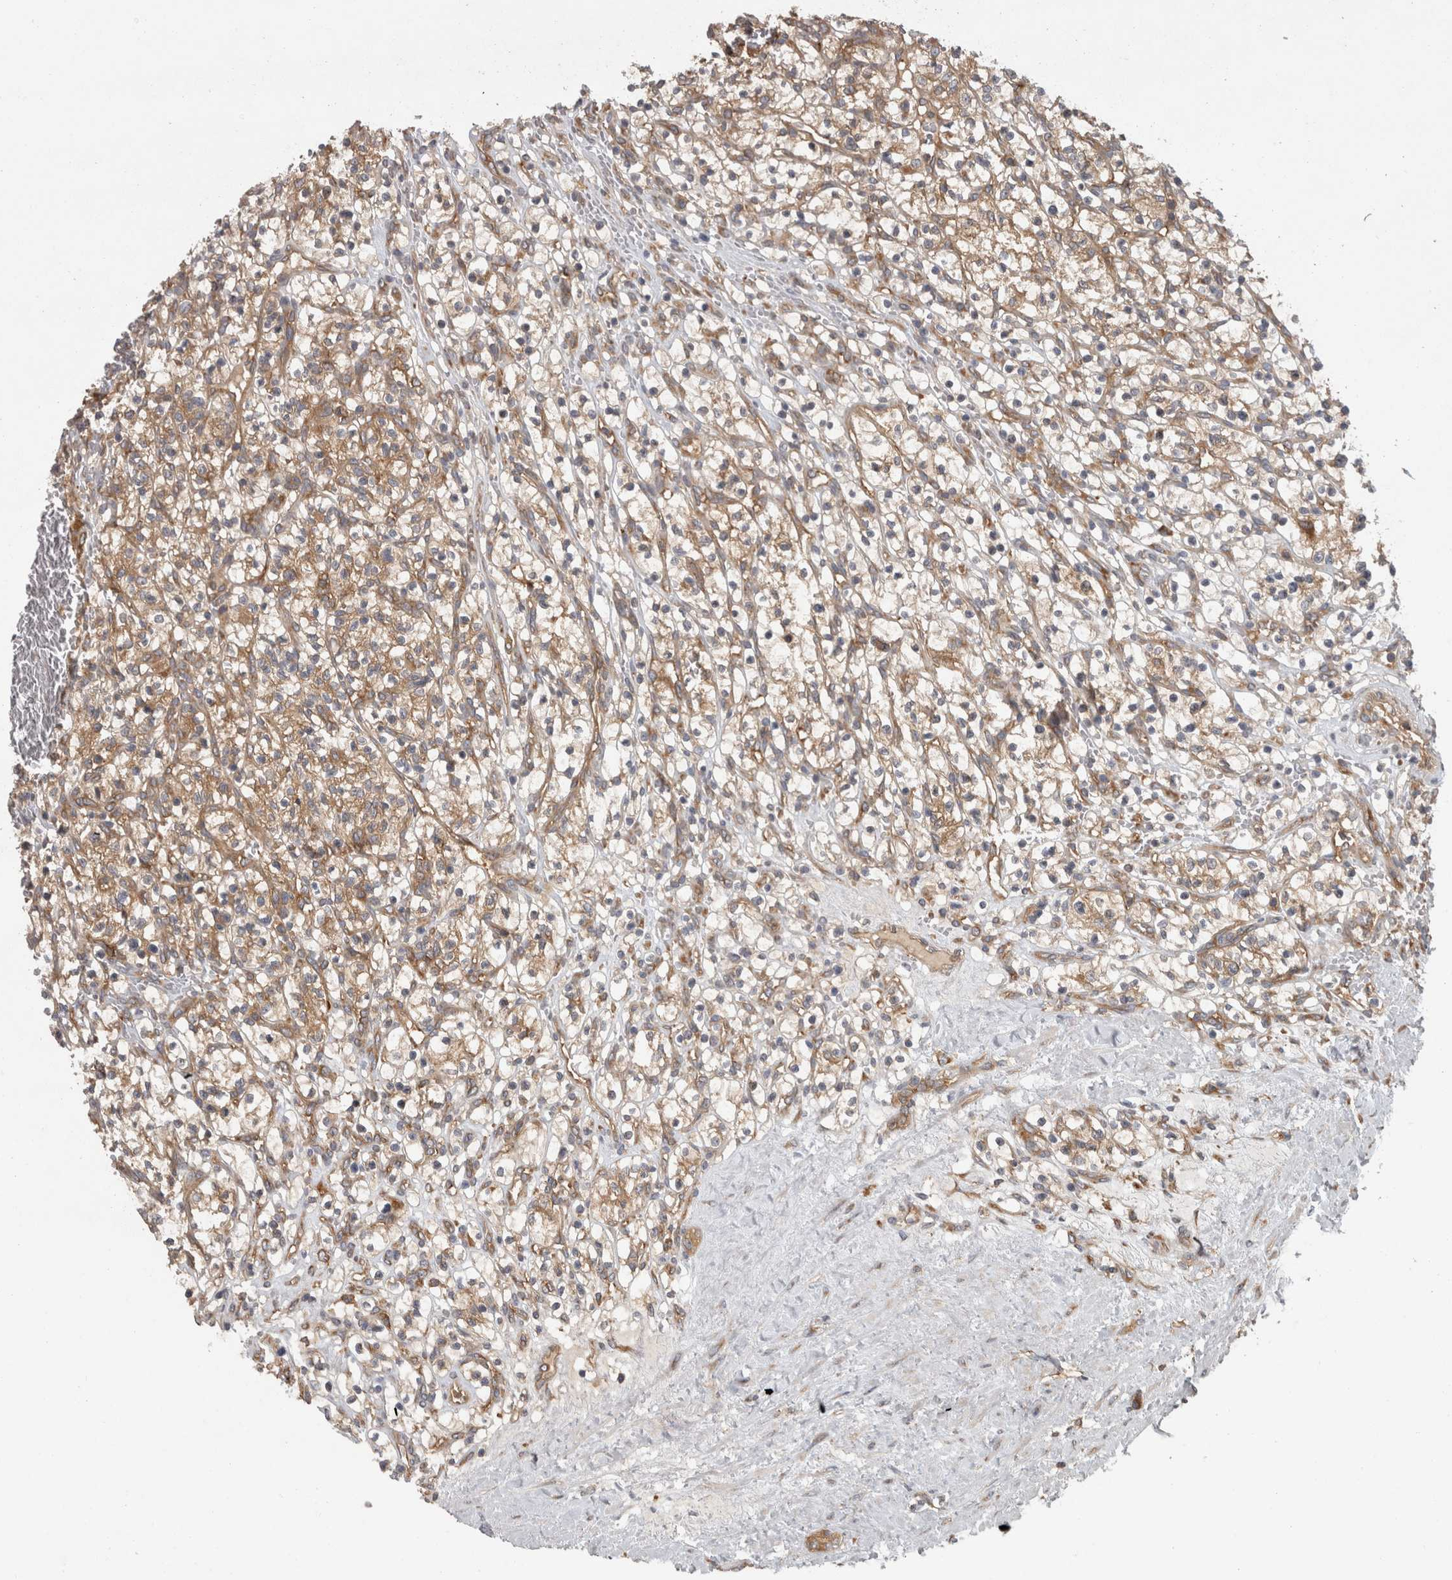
{"staining": {"intensity": "moderate", "quantity": ">75%", "location": "cytoplasmic/membranous"}, "tissue": "renal cancer", "cell_type": "Tumor cells", "image_type": "cancer", "snomed": [{"axis": "morphology", "description": "Adenocarcinoma, NOS"}, {"axis": "topography", "description": "Kidney"}], "caption": "An image of human renal cancer (adenocarcinoma) stained for a protein reveals moderate cytoplasmic/membranous brown staining in tumor cells.", "gene": "SMCR8", "patient": {"sex": "female", "age": 57}}